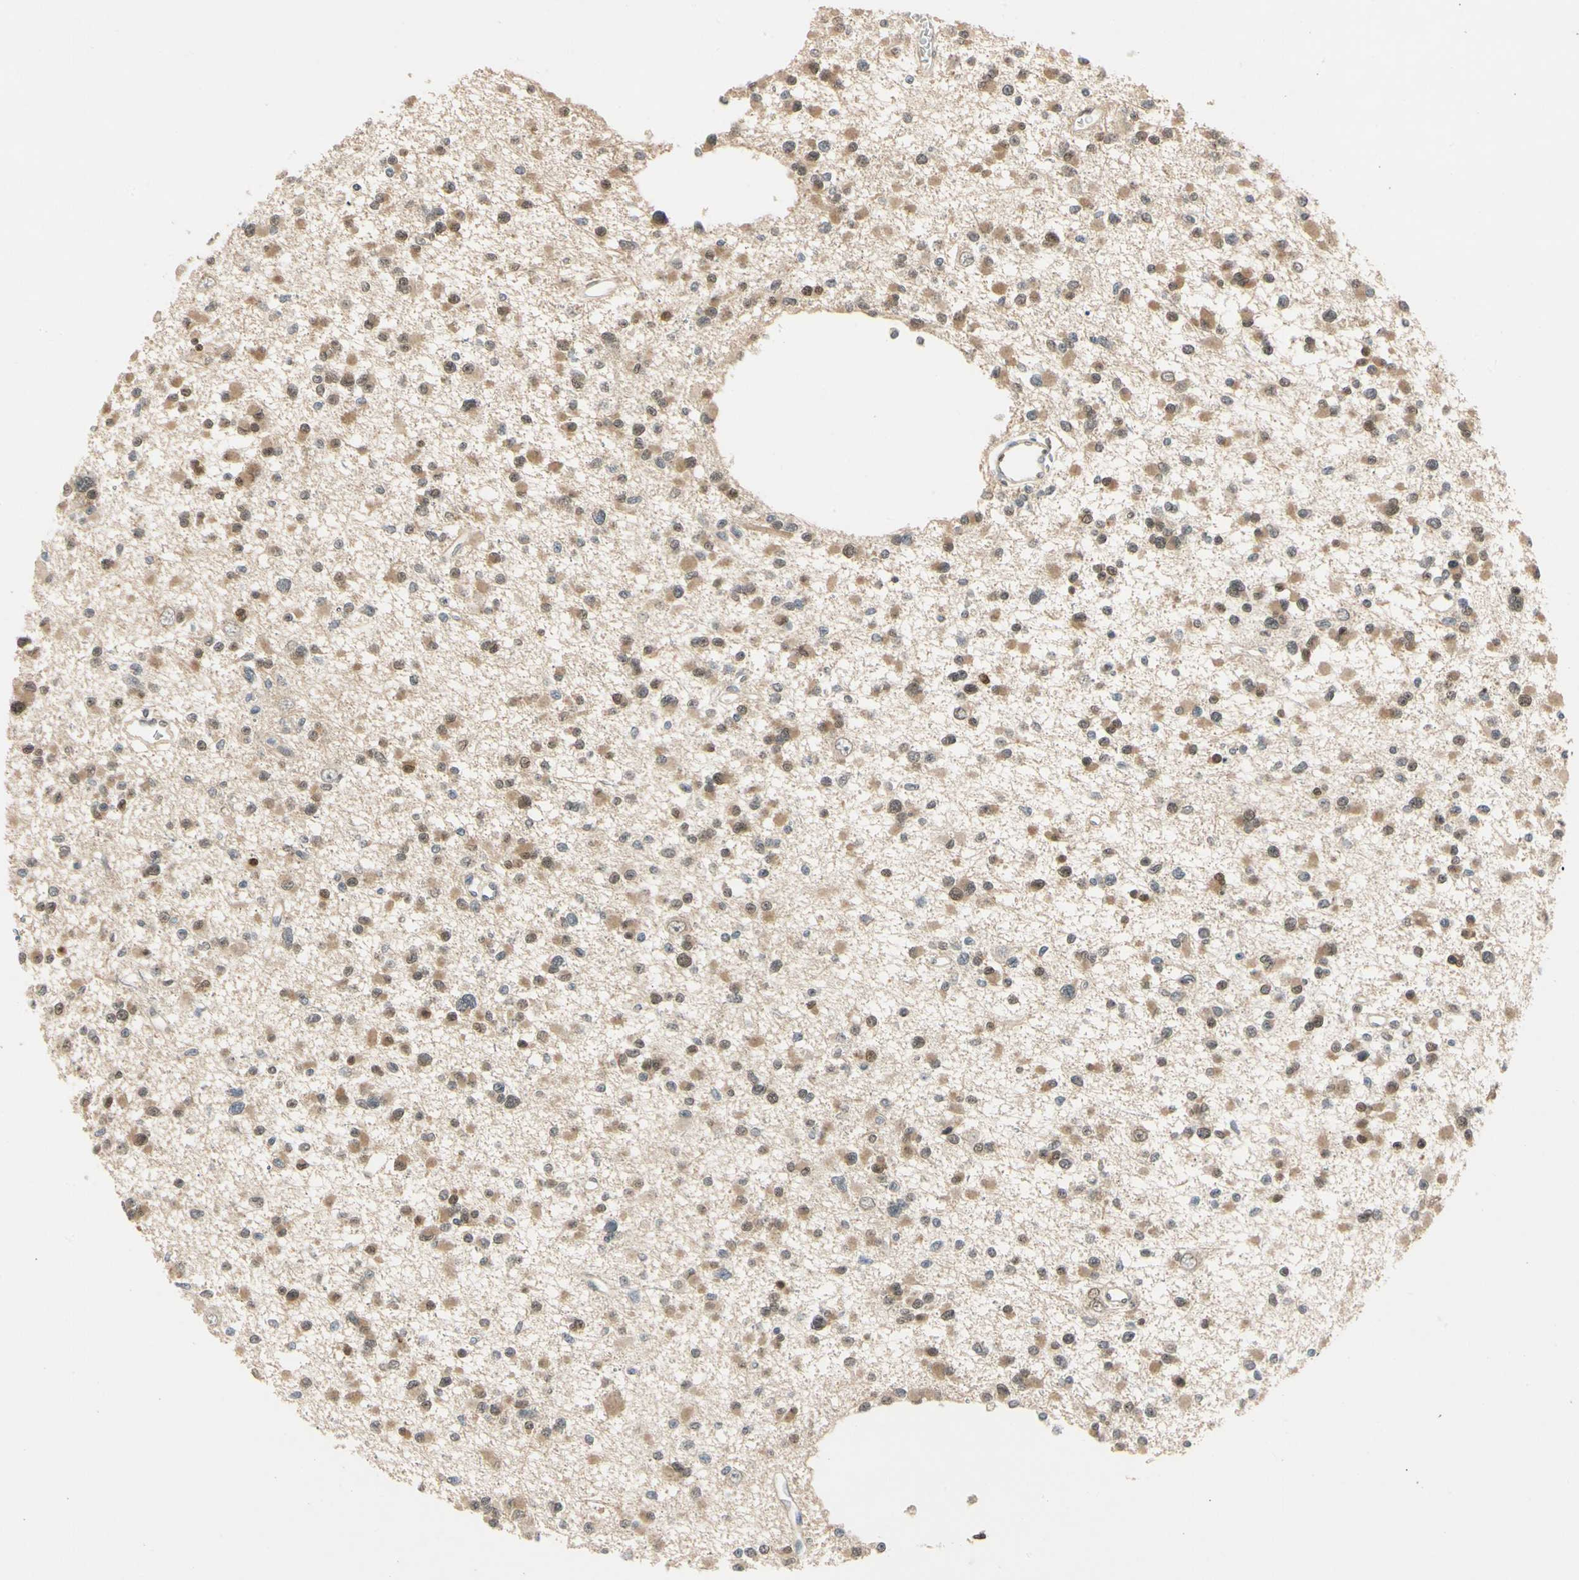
{"staining": {"intensity": "moderate", "quantity": ">75%", "location": "cytoplasmic/membranous,nuclear"}, "tissue": "glioma", "cell_type": "Tumor cells", "image_type": "cancer", "snomed": [{"axis": "morphology", "description": "Glioma, malignant, Low grade"}, {"axis": "topography", "description": "Brain"}], "caption": "Tumor cells demonstrate moderate cytoplasmic/membranous and nuclear positivity in about >75% of cells in glioma.", "gene": "RIOX2", "patient": {"sex": "female", "age": 22}}